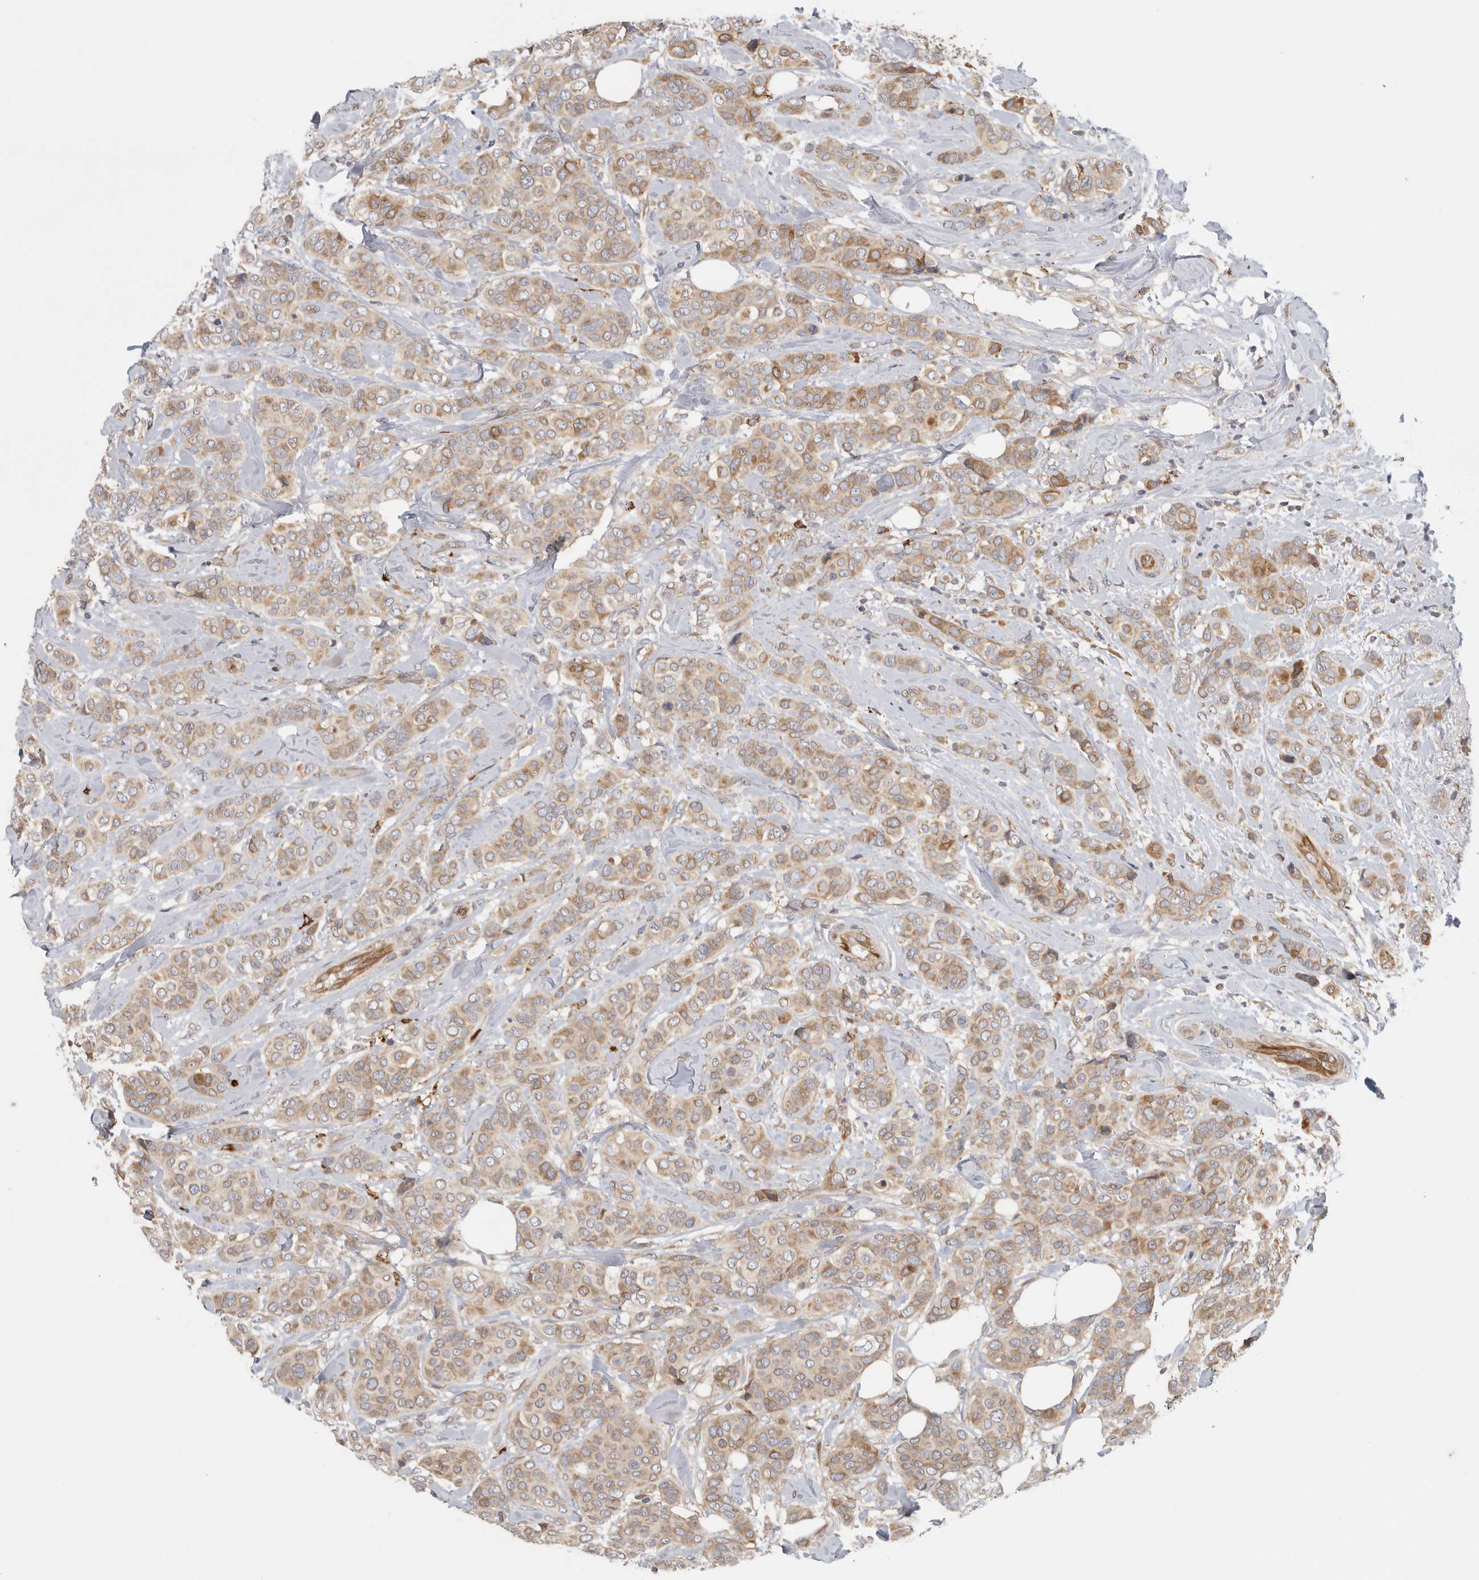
{"staining": {"intensity": "moderate", "quantity": ">75%", "location": "cytoplasmic/membranous"}, "tissue": "breast cancer", "cell_type": "Tumor cells", "image_type": "cancer", "snomed": [{"axis": "morphology", "description": "Lobular carcinoma"}, {"axis": "topography", "description": "Breast"}], "caption": "Human breast lobular carcinoma stained with a brown dye displays moderate cytoplasmic/membranous positive expression in about >75% of tumor cells.", "gene": "BCAP29", "patient": {"sex": "female", "age": 51}}